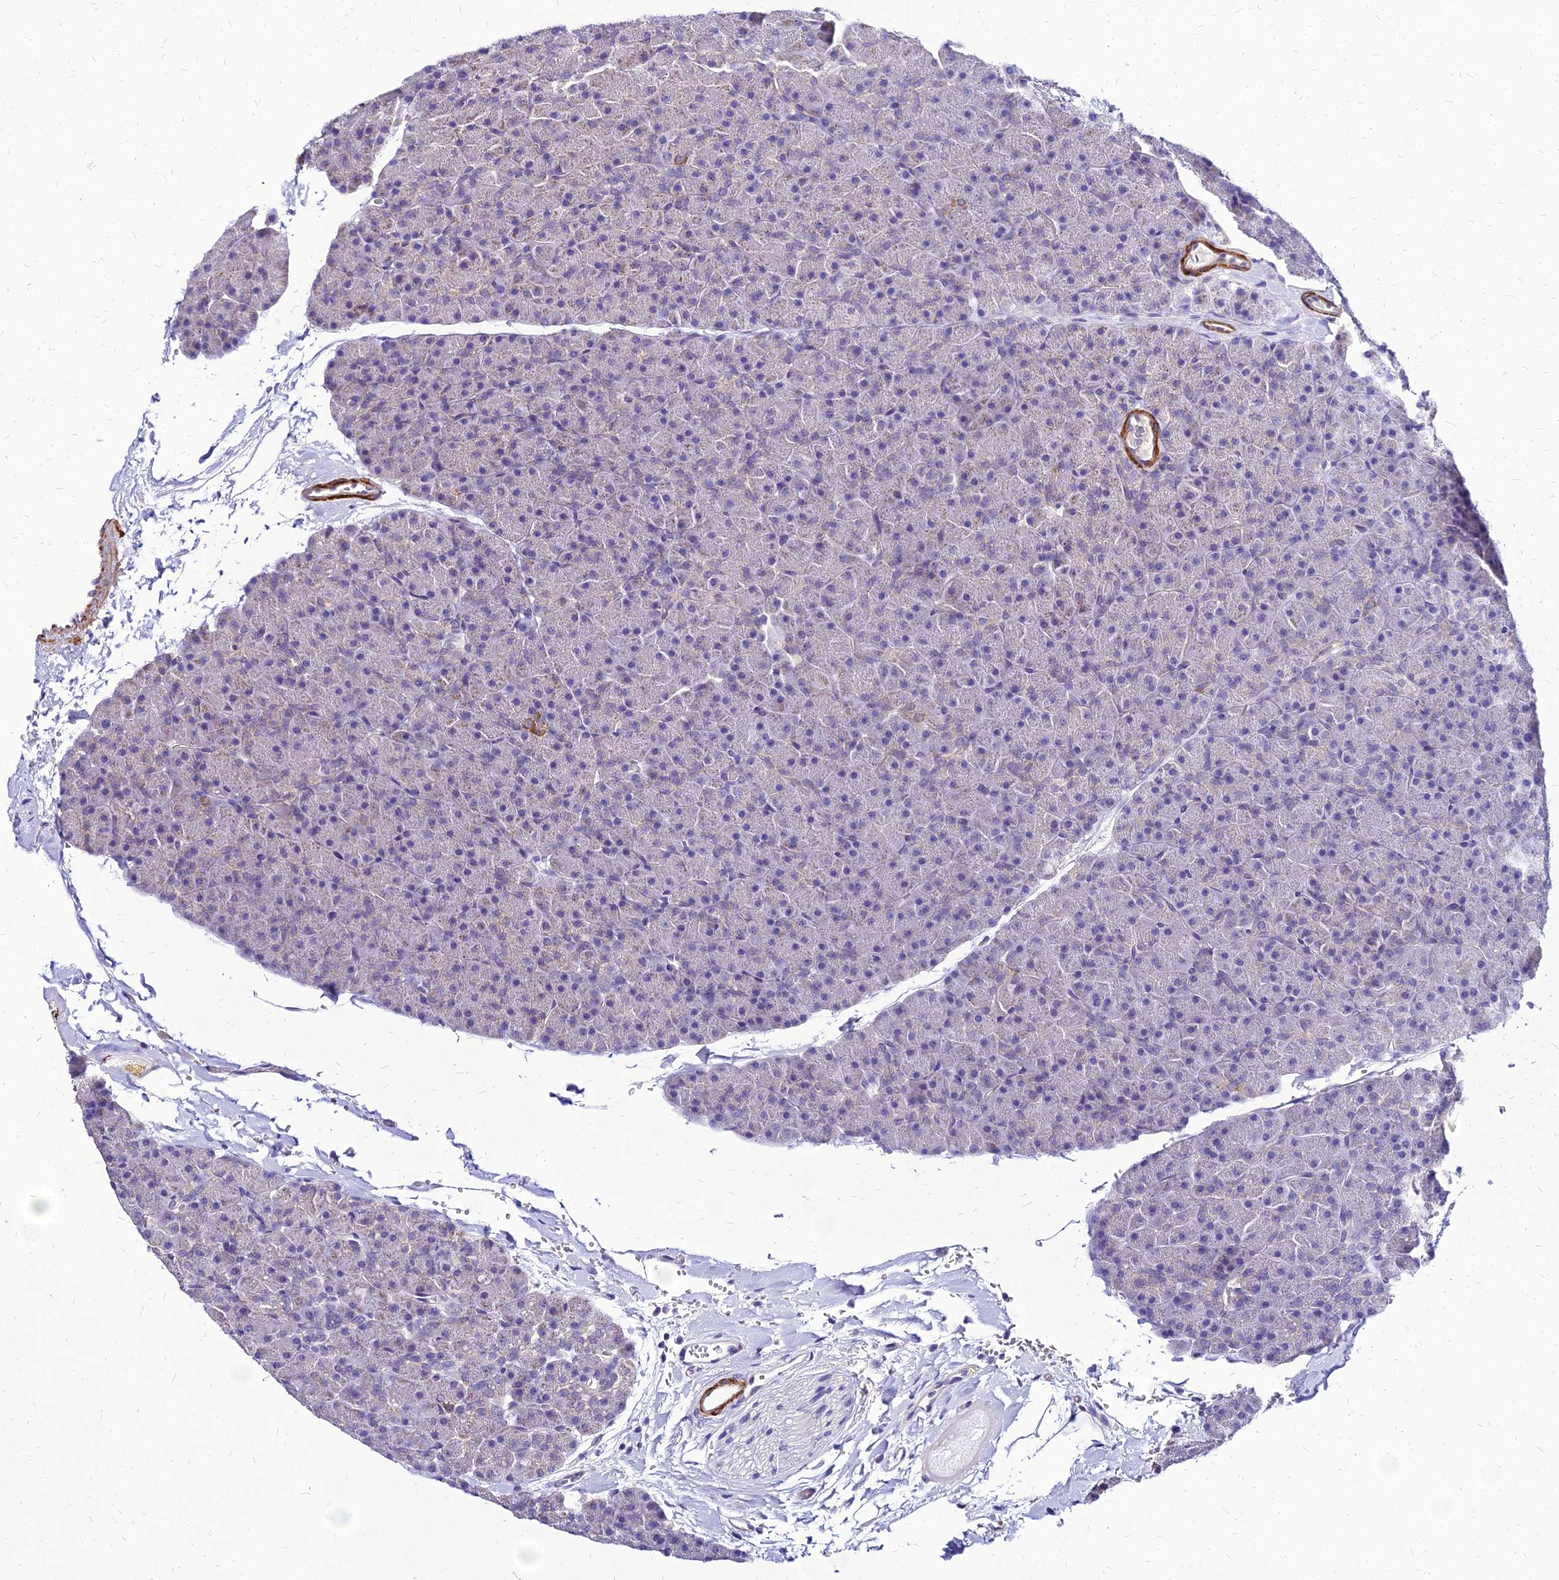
{"staining": {"intensity": "moderate", "quantity": "<25%", "location": "cytoplasmic/membranous"}, "tissue": "pancreas", "cell_type": "Exocrine glandular cells", "image_type": "normal", "snomed": [{"axis": "morphology", "description": "Normal tissue, NOS"}, {"axis": "topography", "description": "Pancreas"}], "caption": "Brown immunohistochemical staining in benign pancreas shows moderate cytoplasmic/membranous positivity in about <25% of exocrine glandular cells.", "gene": "YEATS2", "patient": {"sex": "male", "age": 36}}